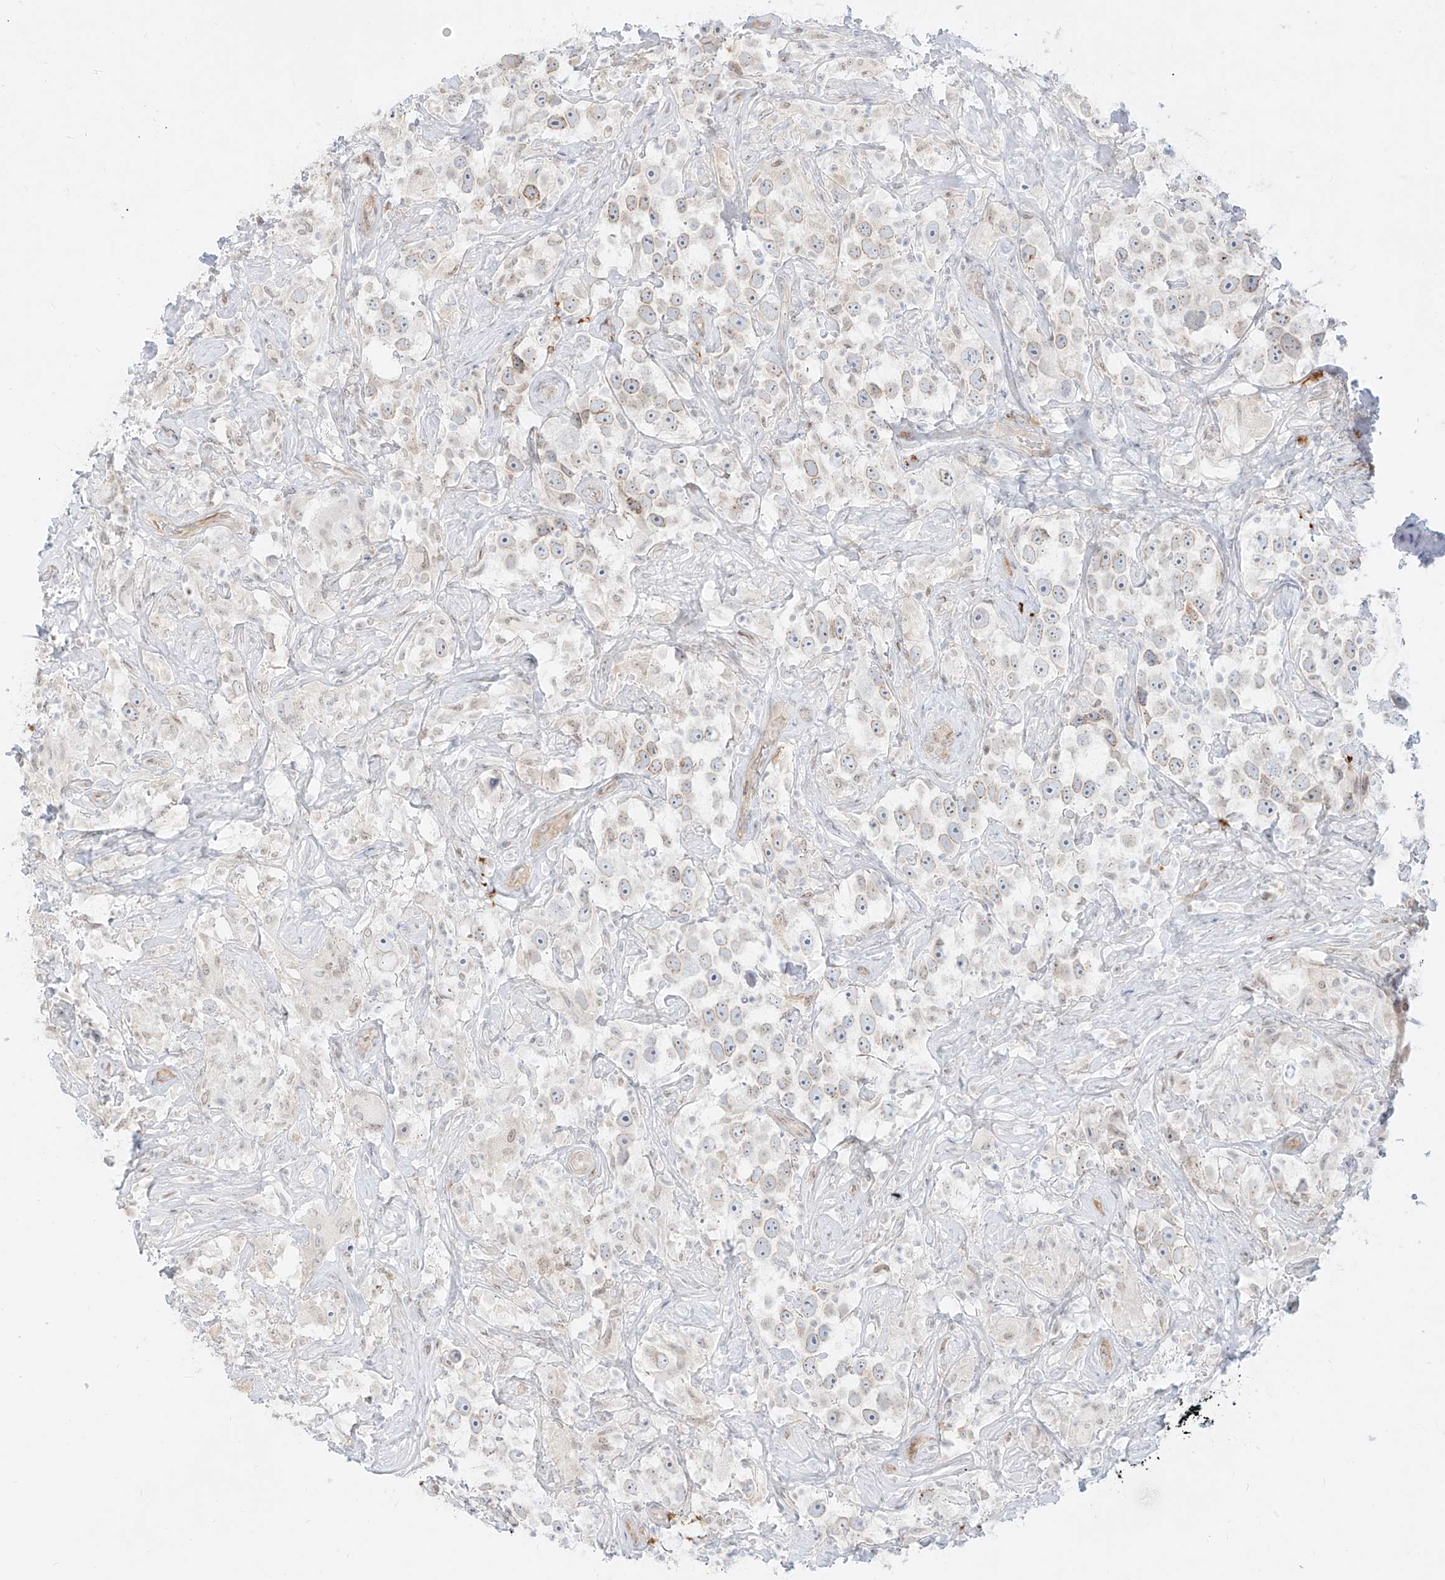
{"staining": {"intensity": "weak", "quantity": "<25%", "location": "cytoplasmic/membranous"}, "tissue": "testis cancer", "cell_type": "Tumor cells", "image_type": "cancer", "snomed": [{"axis": "morphology", "description": "Seminoma, NOS"}, {"axis": "topography", "description": "Testis"}], "caption": "Tumor cells are negative for protein expression in human testis cancer (seminoma).", "gene": "NHSL1", "patient": {"sex": "male", "age": 49}}